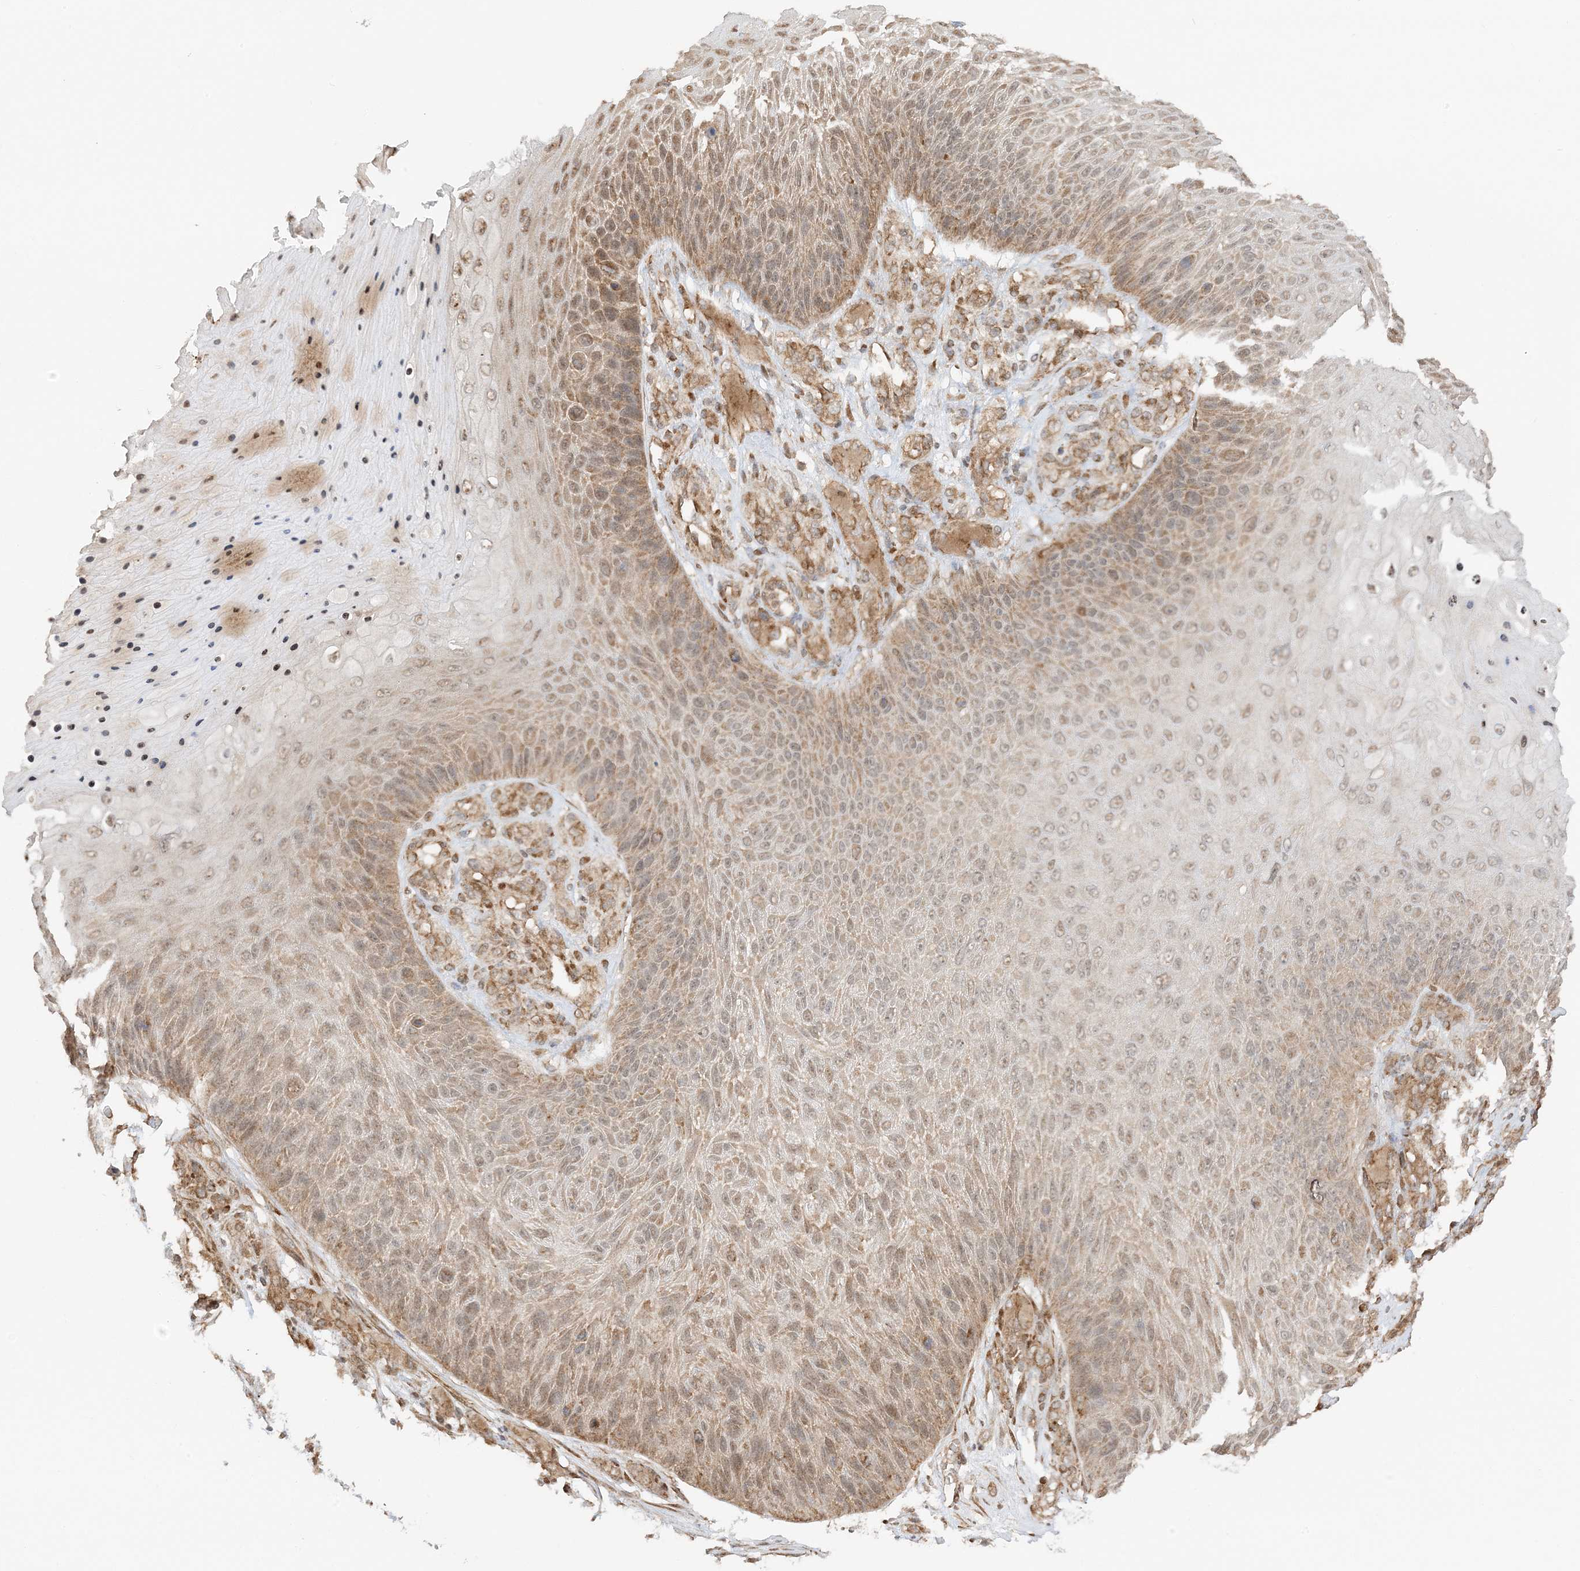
{"staining": {"intensity": "moderate", "quantity": "25%-75%", "location": "cytoplasmic/membranous"}, "tissue": "skin cancer", "cell_type": "Tumor cells", "image_type": "cancer", "snomed": [{"axis": "morphology", "description": "Squamous cell carcinoma, NOS"}, {"axis": "topography", "description": "Skin"}], "caption": "Protein staining by IHC reveals moderate cytoplasmic/membranous expression in approximately 25%-75% of tumor cells in skin cancer (squamous cell carcinoma). (DAB IHC with brightfield microscopy, high magnification).", "gene": "UBAP2L", "patient": {"sex": "female", "age": 88}}